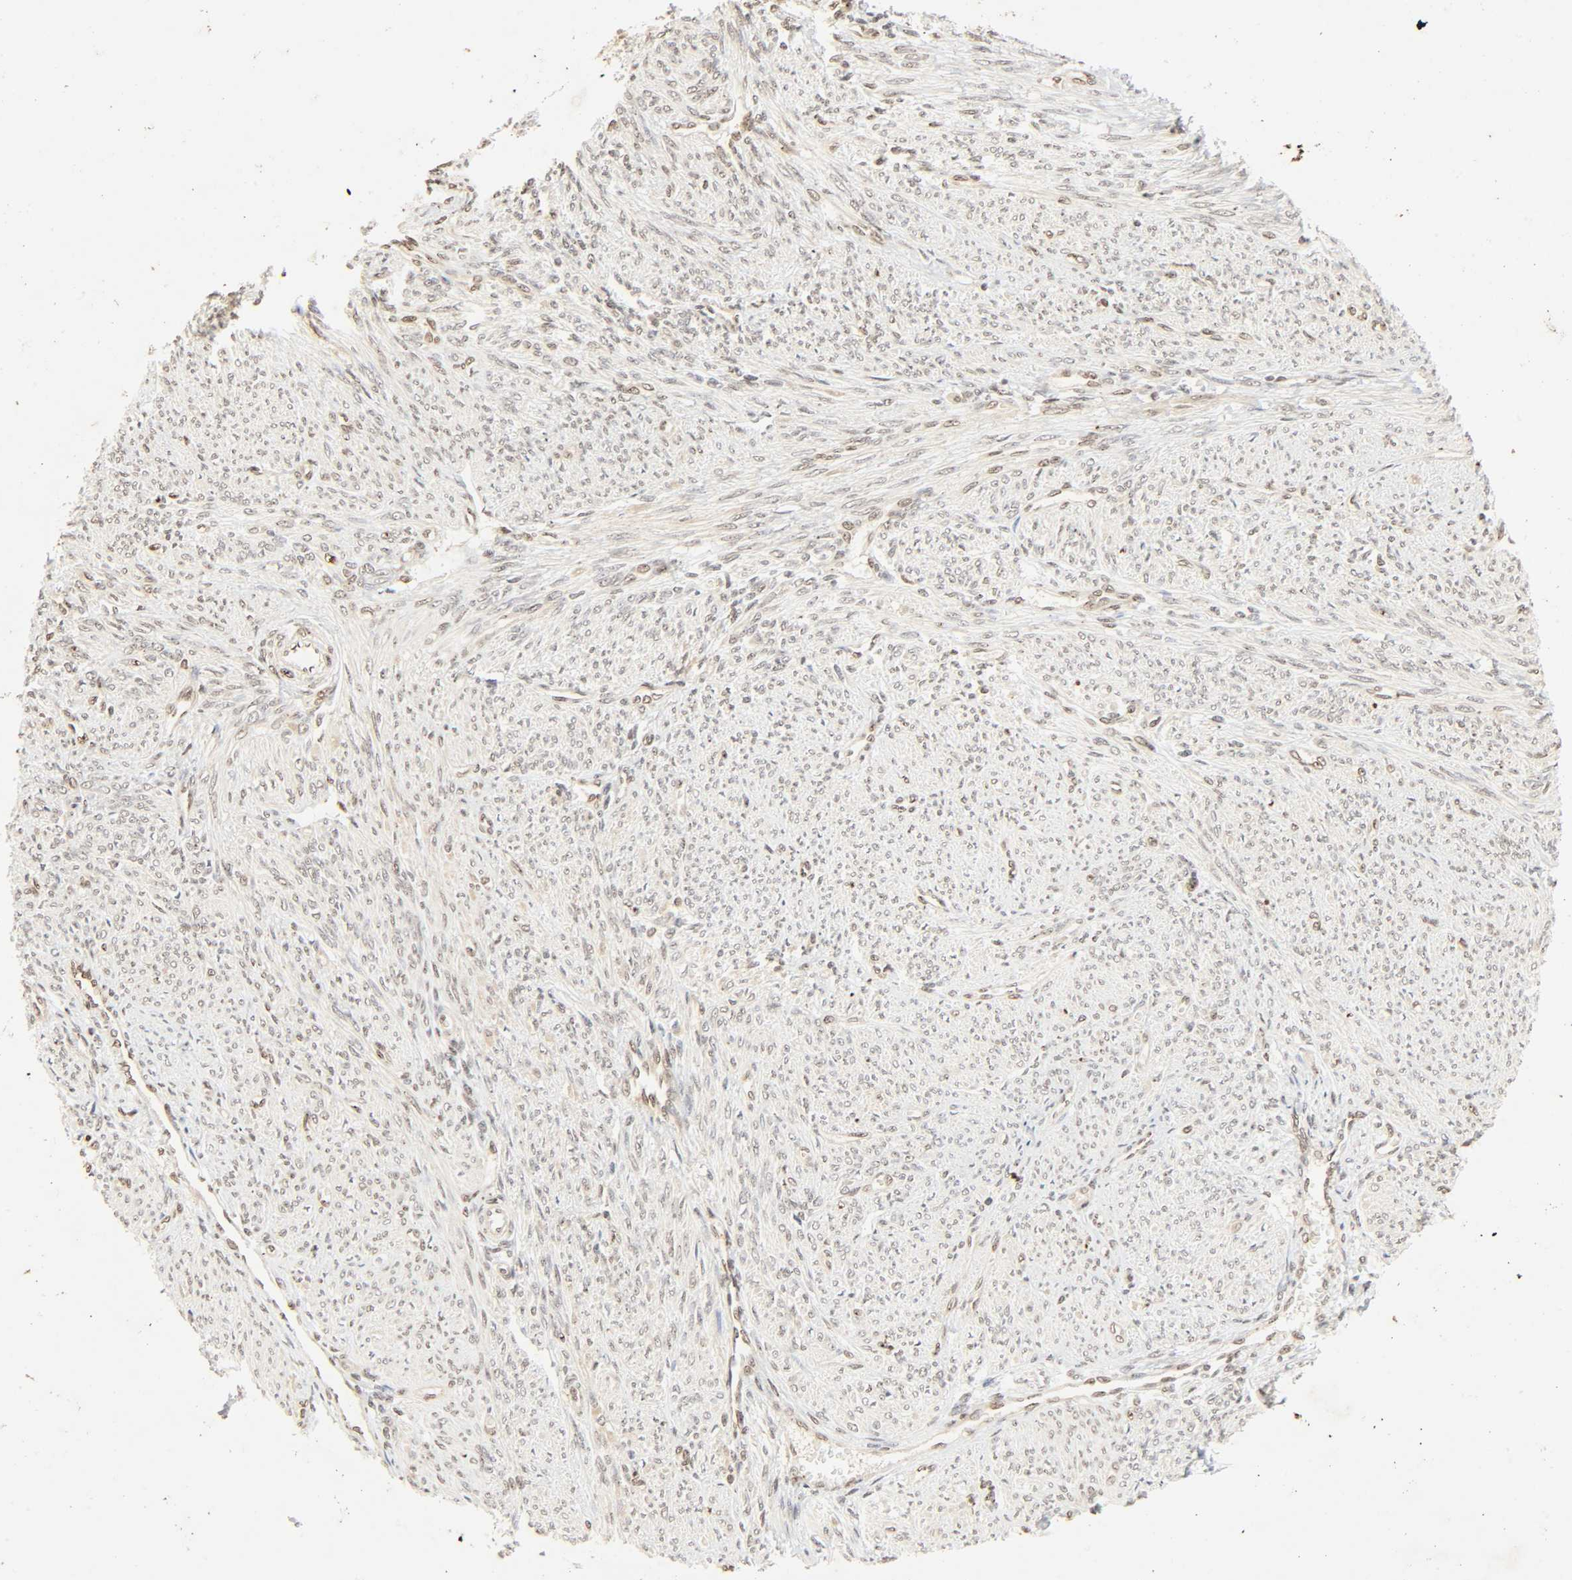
{"staining": {"intensity": "weak", "quantity": "<25%", "location": "nuclear"}, "tissue": "smooth muscle", "cell_type": "Smooth muscle cells", "image_type": "normal", "snomed": [{"axis": "morphology", "description": "Normal tissue, NOS"}, {"axis": "topography", "description": "Smooth muscle"}], "caption": "The histopathology image demonstrates no staining of smooth muscle cells in unremarkable smooth muscle.", "gene": "UBC", "patient": {"sex": "female", "age": 65}}